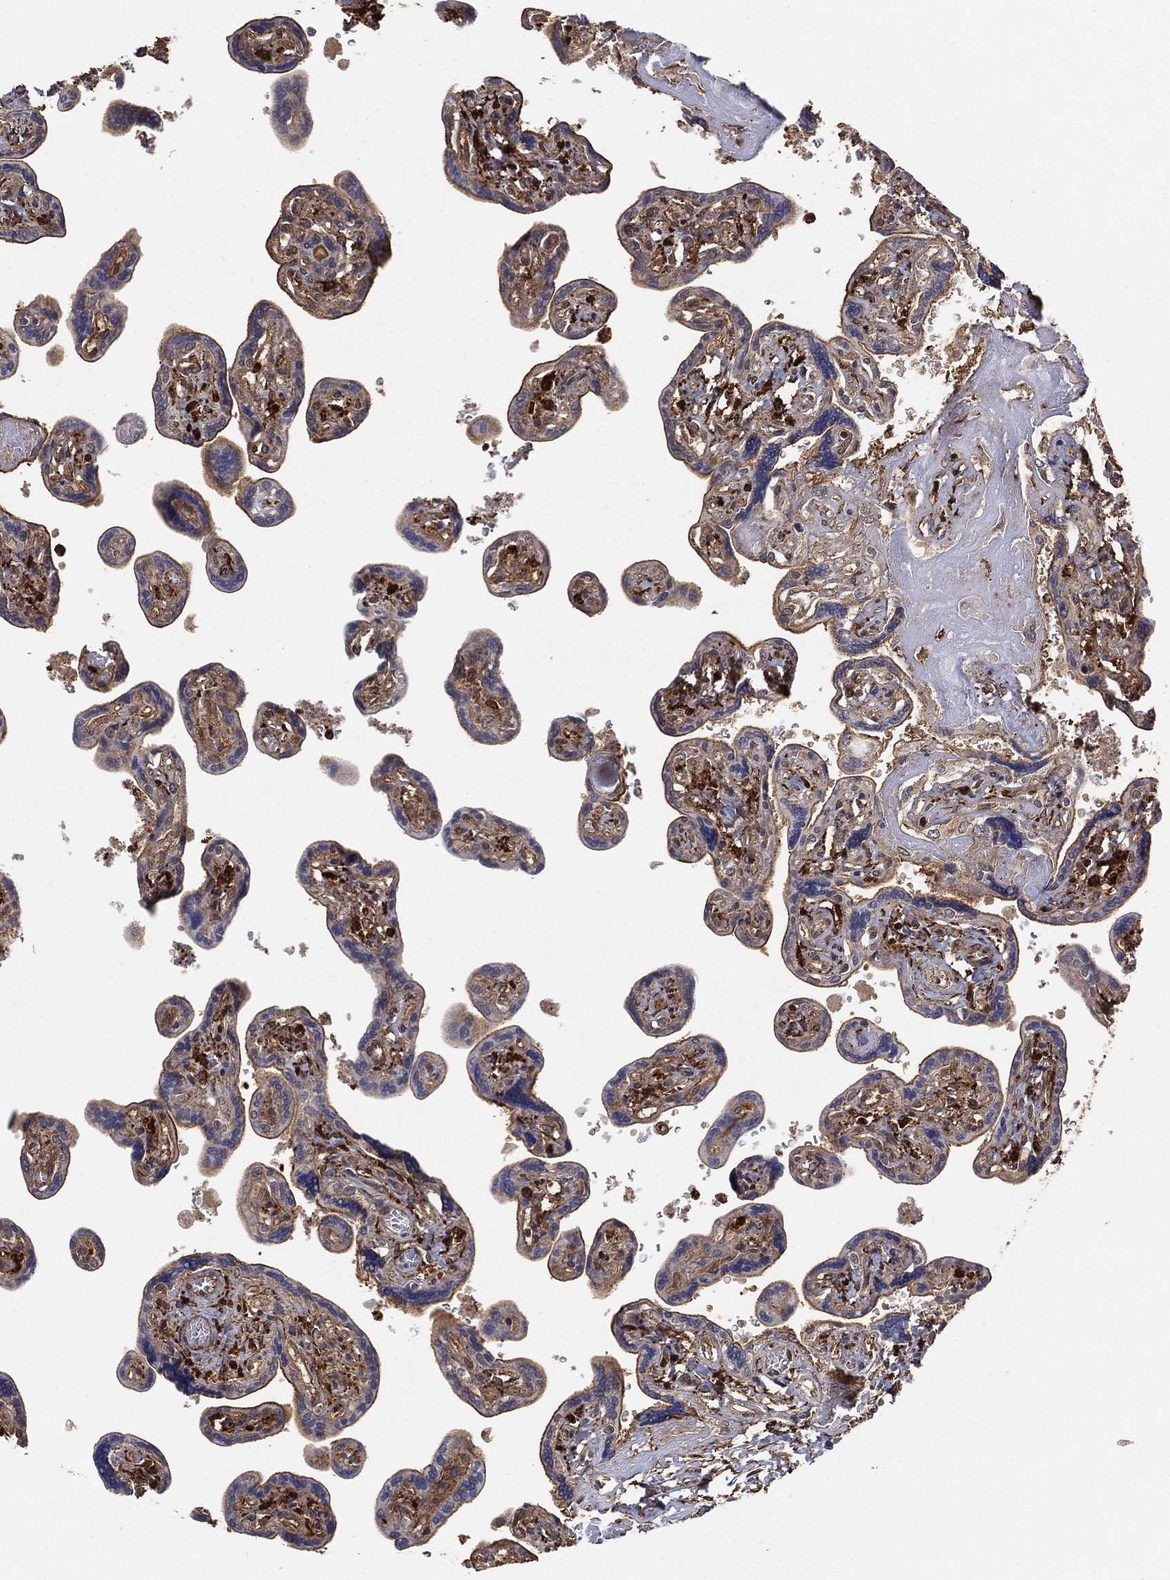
{"staining": {"intensity": "negative", "quantity": "none", "location": "none"}, "tissue": "placenta", "cell_type": "Decidual cells", "image_type": "normal", "snomed": [{"axis": "morphology", "description": "Normal tissue, NOS"}, {"axis": "topography", "description": "Placenta"}], "caption": "Decidual cells are negative for protein expression in benign human placenta. The staining is performed using DAB brown chromogen with nuclei counter-stained in using hematoxylin.", "gene": "CRYL1", "patient": {"sex": "female", "age": 32}}